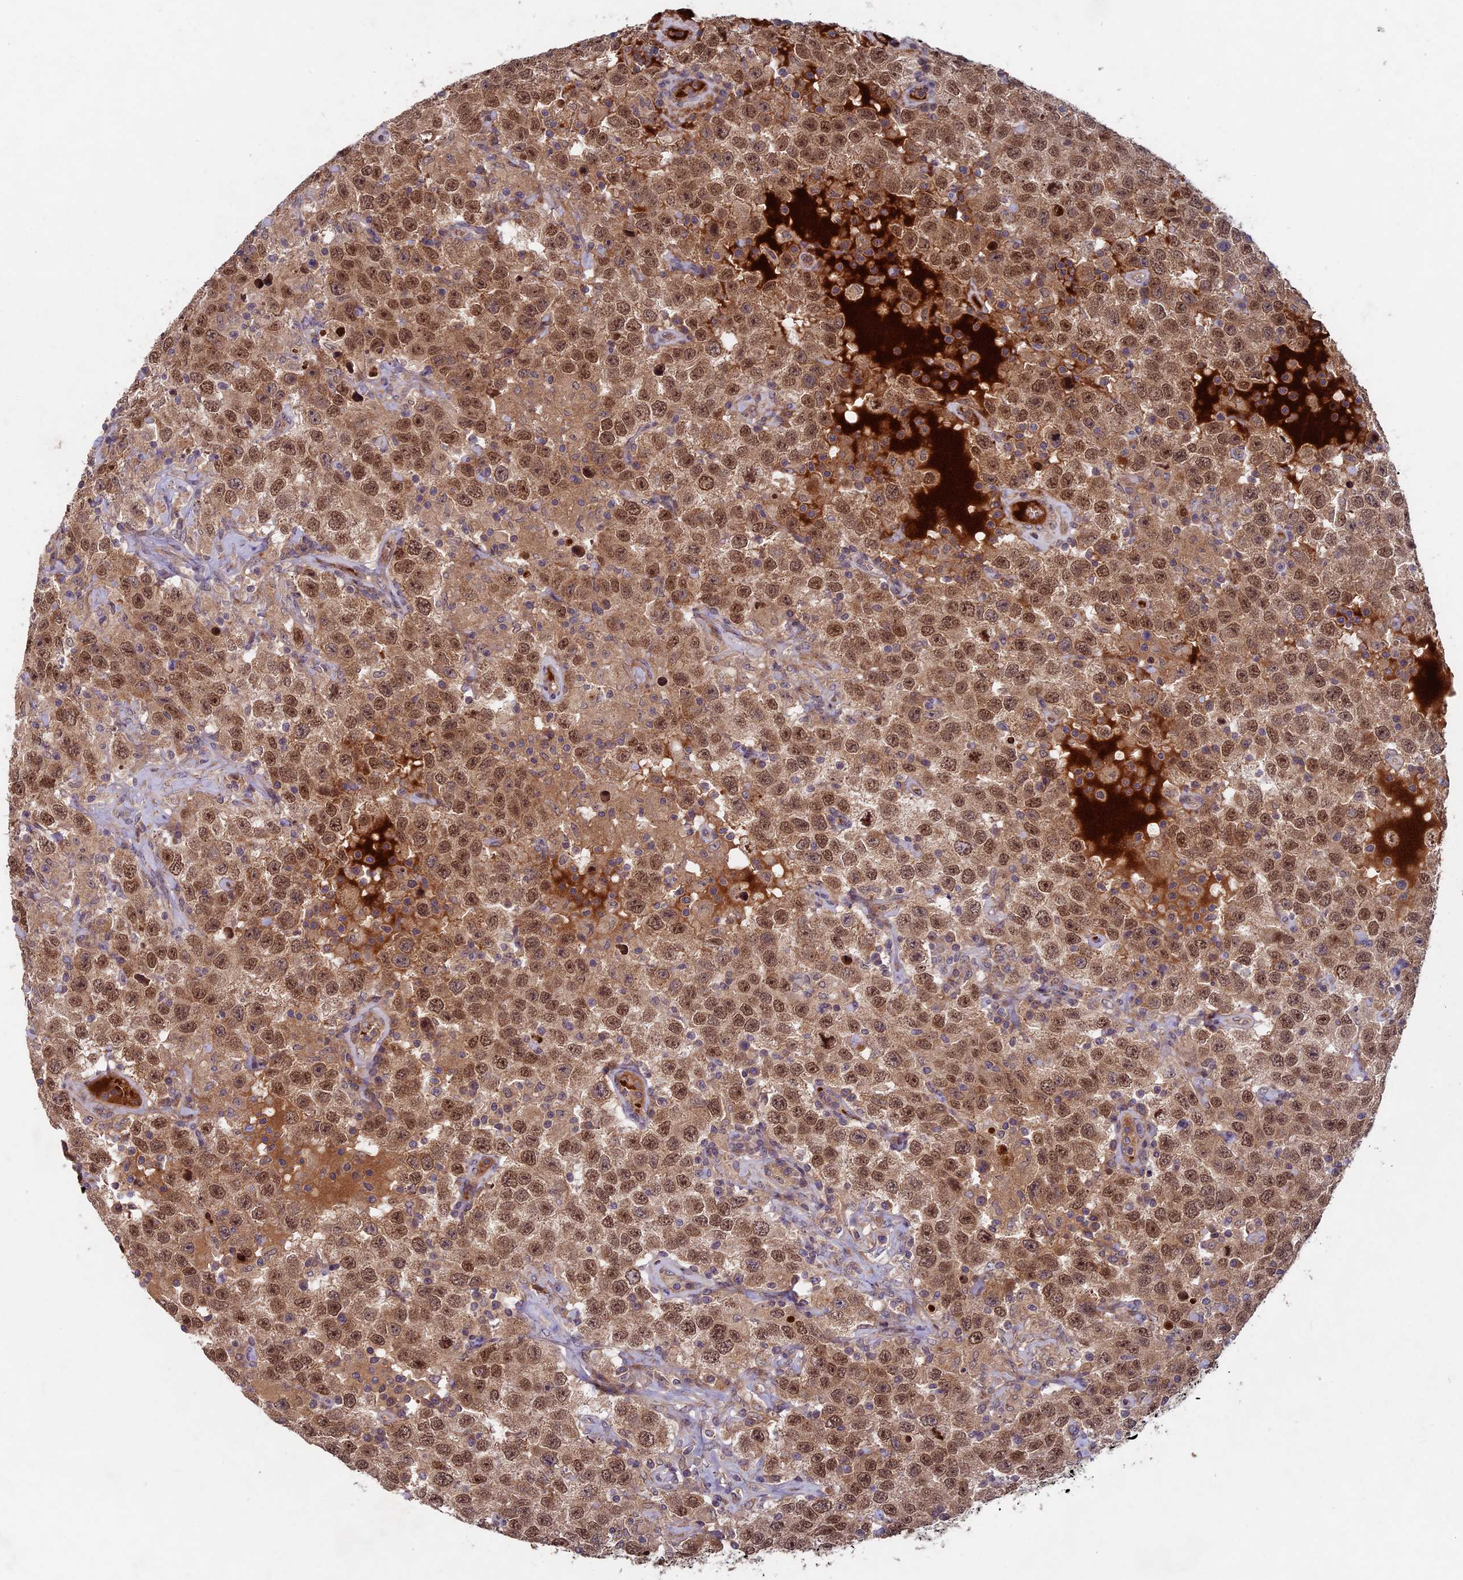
{"staining": {"intensity": "moderate", "quantity": ">75%", "location": "cytoplasmic/membranous,nuclear"}, "tissue": "testis cancer", "cell_type": "Tumor cells", "image_type": "cancer", "snomed": [{"axis": "morphology", "description": "Seminoma, NOS"}, {"axis": "topography", "description": "Testis"}], "caption": "Immunohistochemistry (IHC) (DAB) staining of testis cancer (seminoma) demonstrates moderate cytoplasmic/membranous and nuclear protein staining in about >75% of tumor cells. The protein is shown in brown color, while the nuclei are stained blue.", "gene": "RCCD1", "patient": {"sex": "male", "age": 41}}